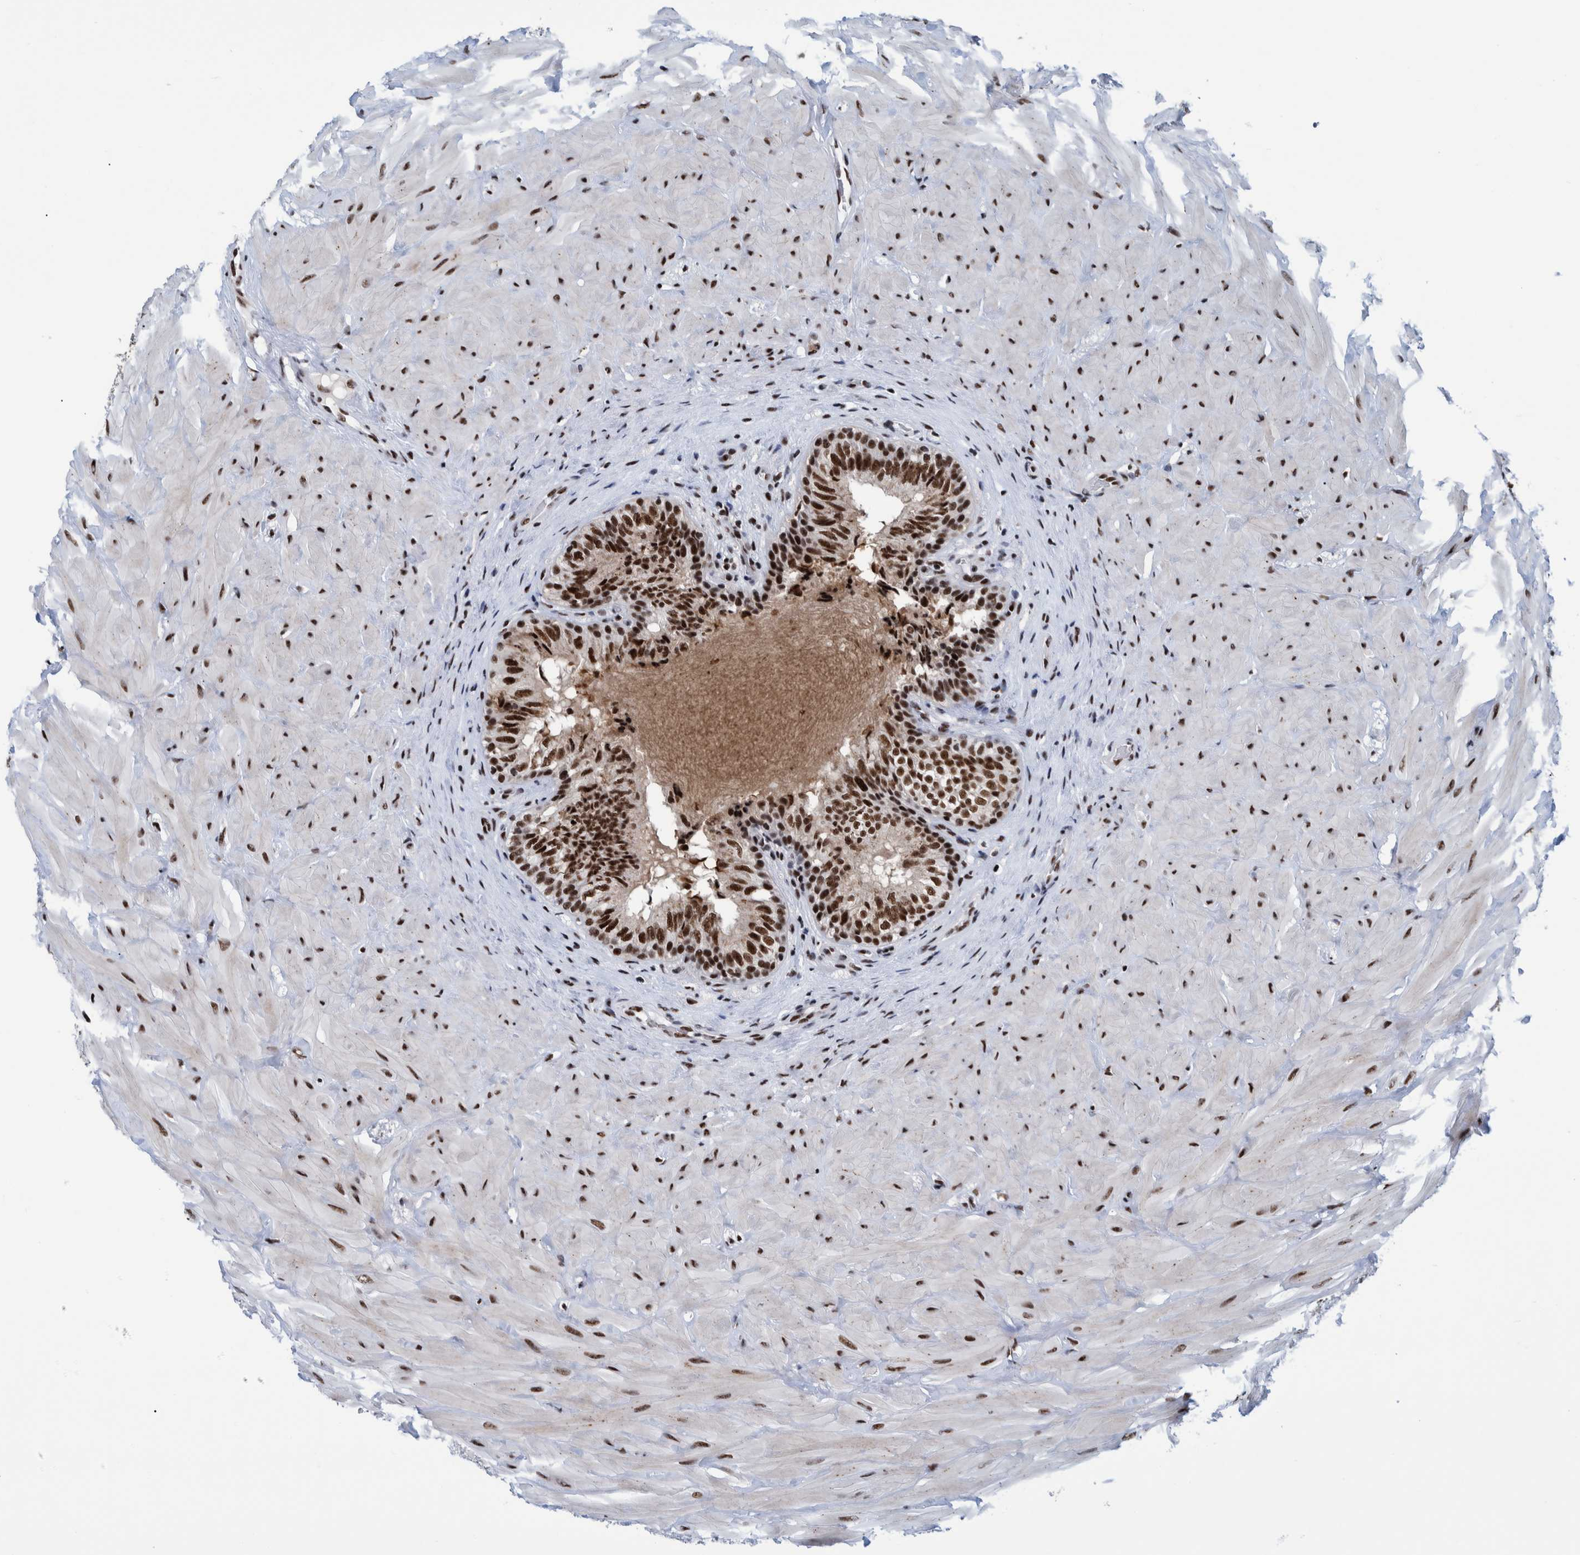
{"staining": {"intensity": "strong", "quantity": ">75%", "location": "nuclear"}, "tissue": "epididymis", "cell_type": "Glandular cells", "image_type": "normal", "snomed": [{"axis": "morphology", "description": "Normal tissue, NOS"}, {"axis": "topography", "description": "Soft tissue"}, {"axis": "topography", "description": "Epididymis"}], "caption": "The histopathology image exhibits immunohistochemical staining of benign epididymis. There is strong nuclear positivity is present in about >75% of glandular cells. (IHC, brightfield microscopy, high magnification).", "gene": "EFTUD2", "patient": {"sex": "male", "age": 26}}